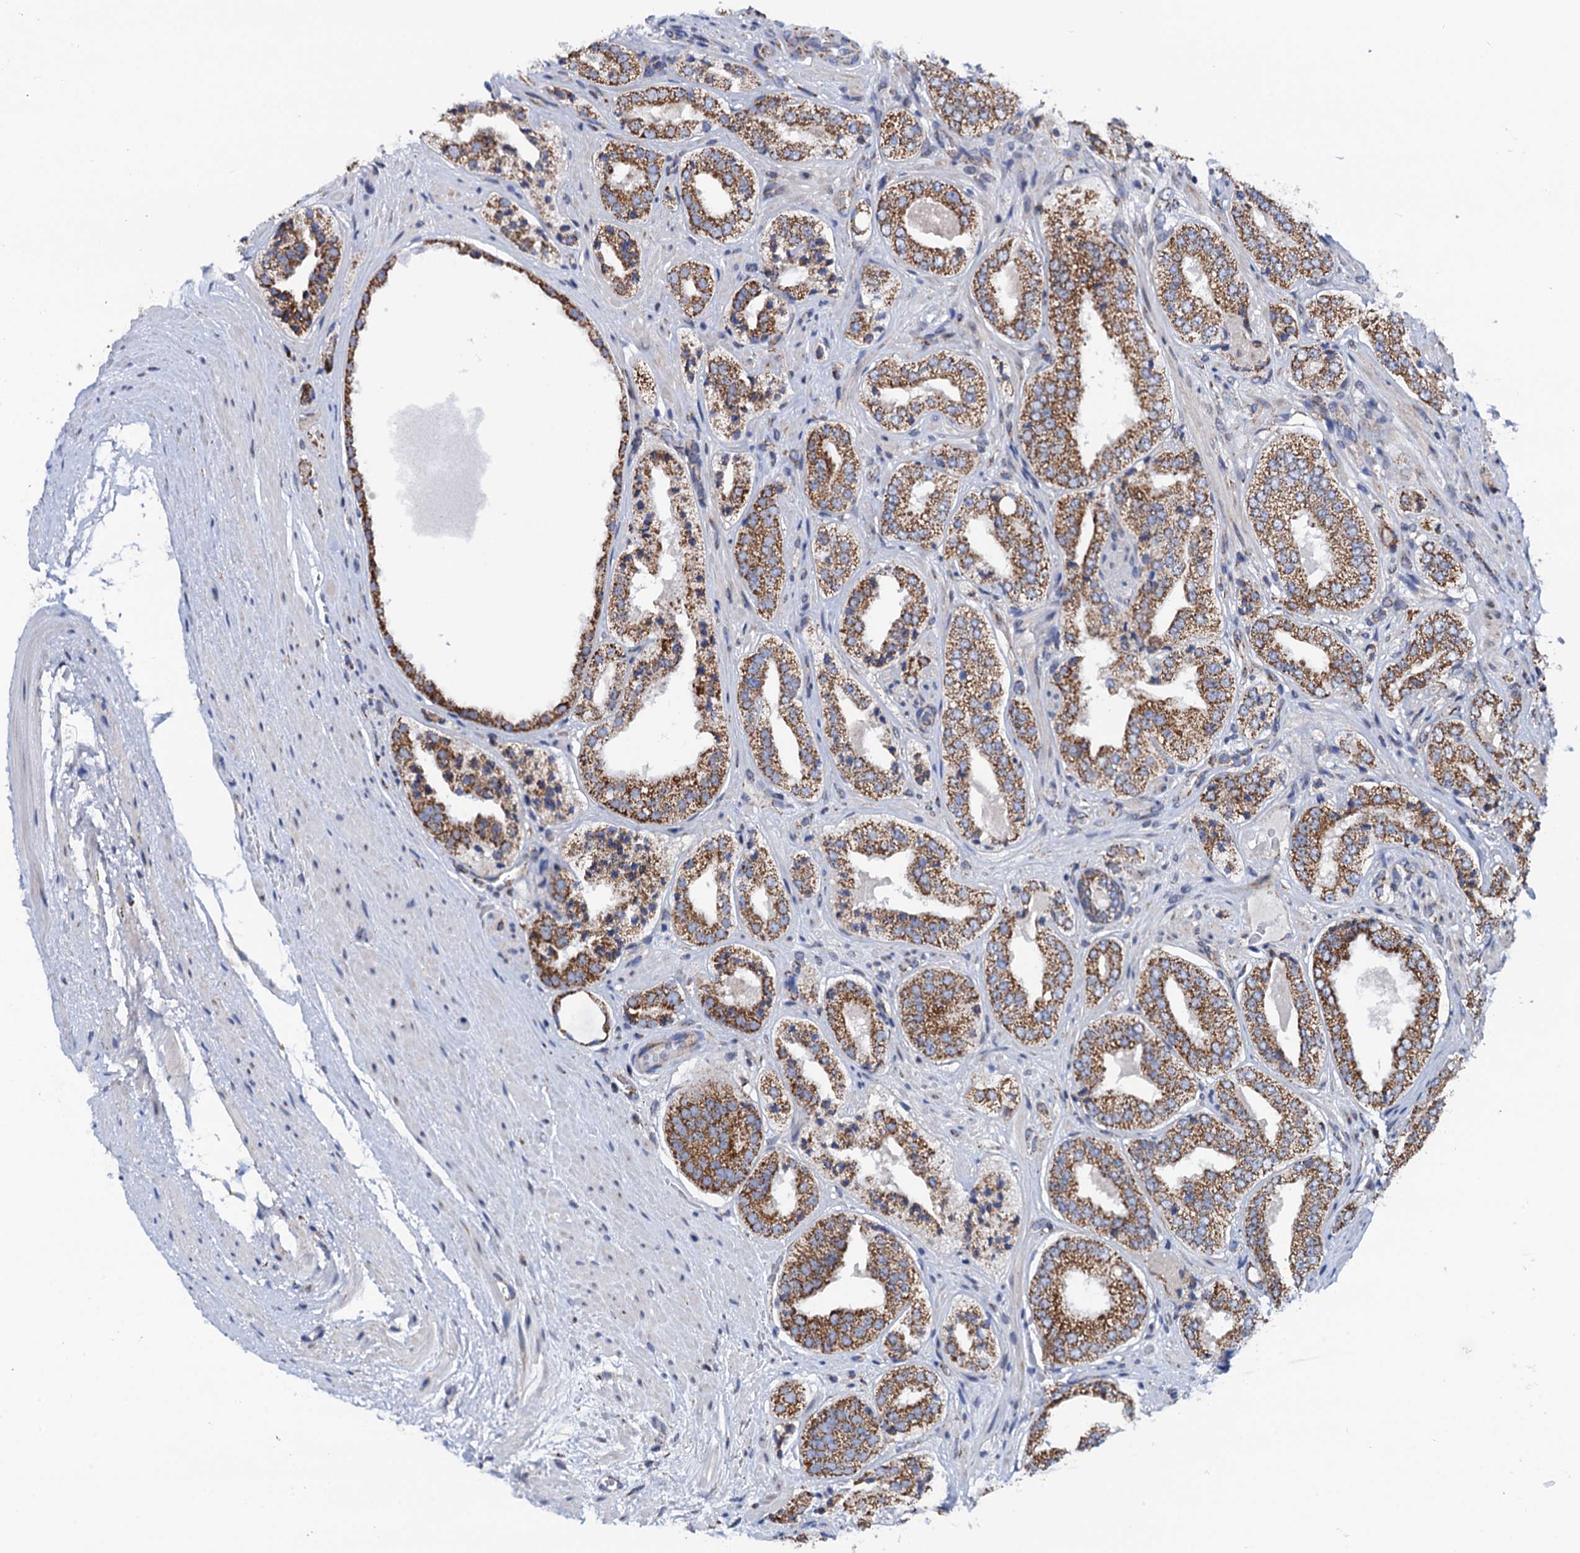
{"staining": {"intensity": "moderate", "quantity": ">75%", "location": "cytoplasmic/membranous"}, "tissue": "prostate cancer", "cell_type": "Tumor cells", "image_type": "cancer", "snomed": [{"axis": "morphology", "description": "Adenocarcinoma, High grade"}, {"axis": "topography", "description": "Prostate"}], "caption": "Immunohistochemical staining of prostate cancer (adenocarcinoma (high-grade)) reveals moderate cytoplasmic/membranous protein expression in approximately >75% of tumor cells.", "gene": "PTCD3", "patient": {"sex": "male", "age": 71}}